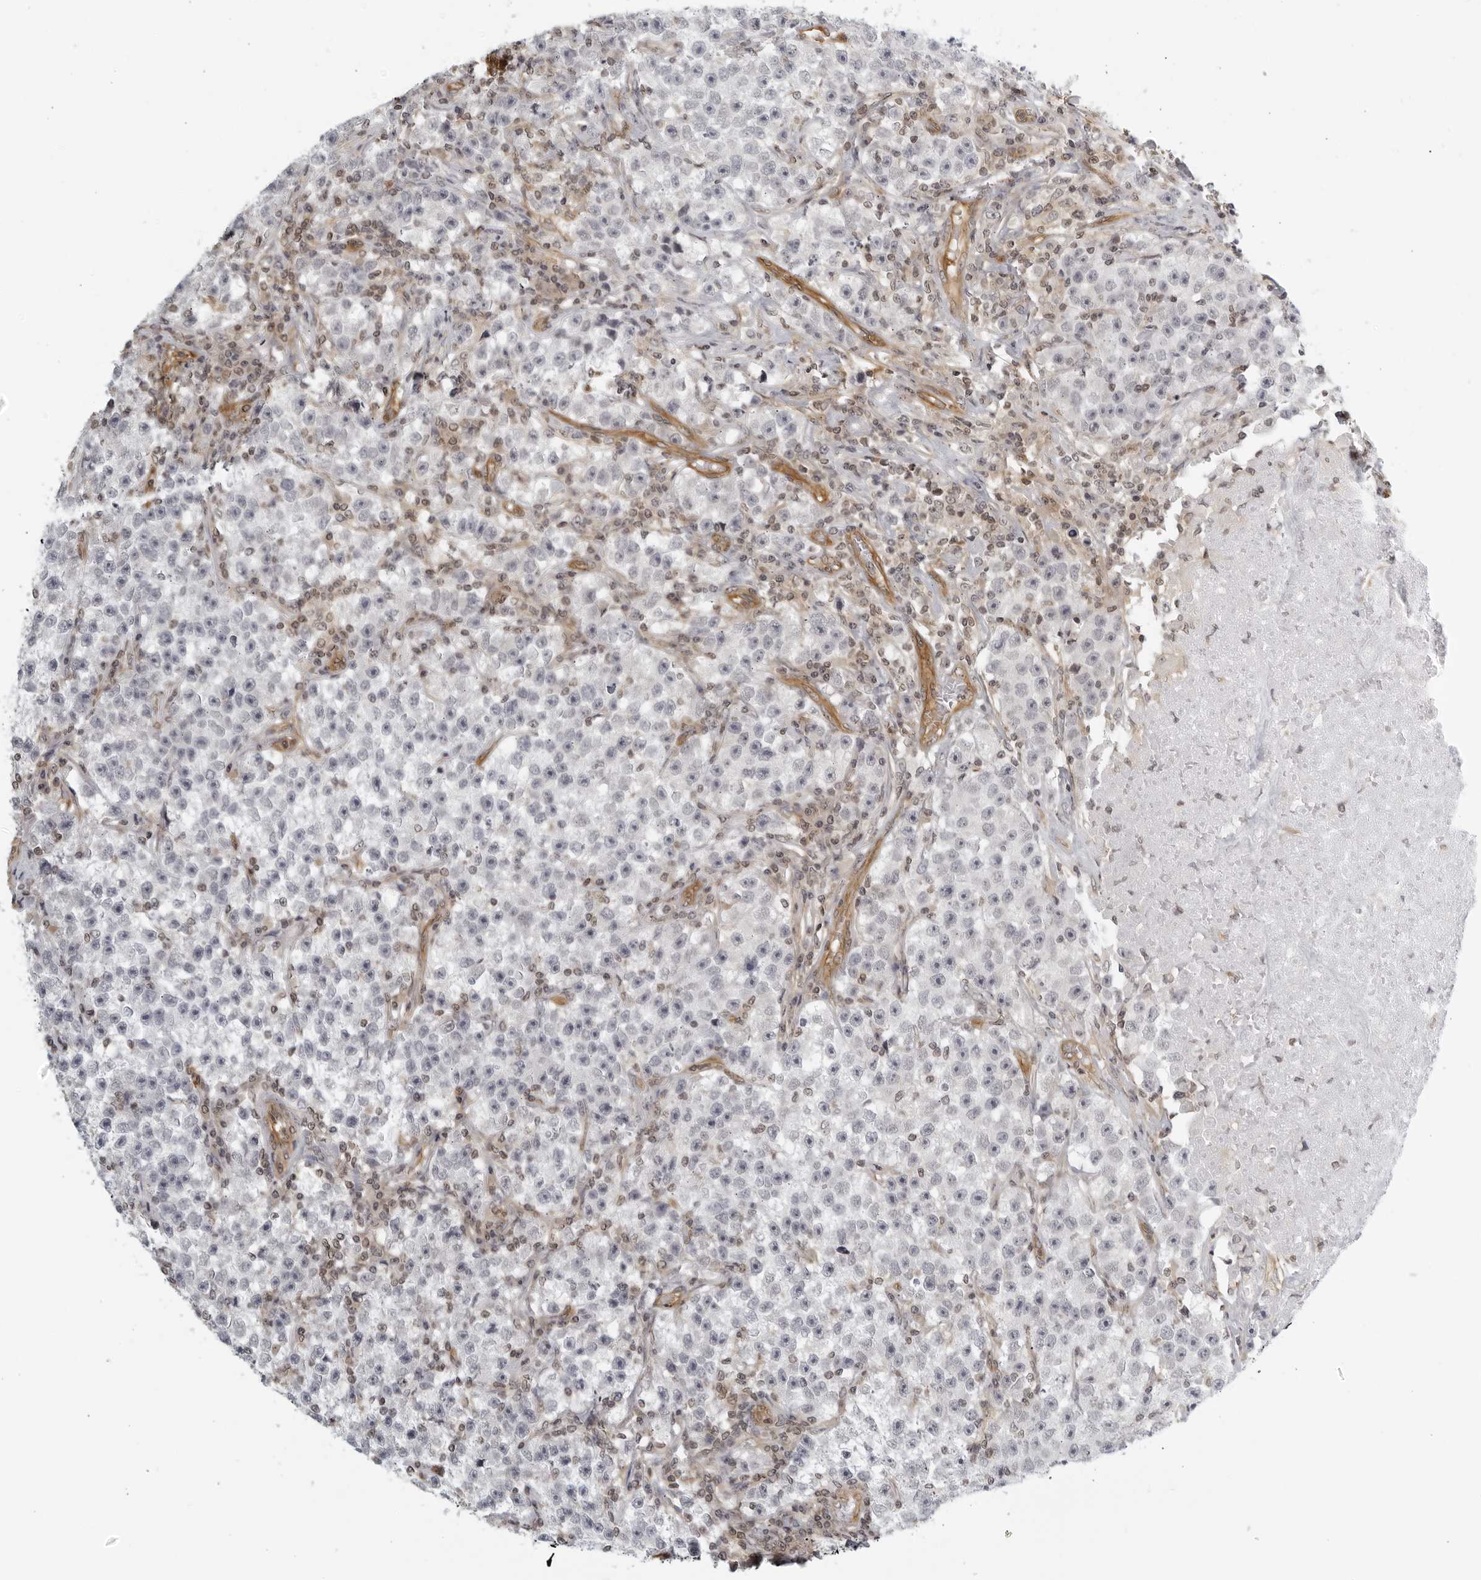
{"staining": {"intensity": "negative", "quantity": "none", "location": "none"}, "tissue": "testis cancer", "cell_type": "Tumor cells", "image_type": "cancer", "snomed": [{"axis": "morphology", "description": "Seminoma, NOS"}, {"axis": "topography", "description": "Testis"}], "caption": "IHC micrograph of neoplastic tissue: testis cancer stained with DAB displays no significant protein expression in tumor cells.", "gene": "SERTAD4", "patient": {"sex": "male", "age": 22}}